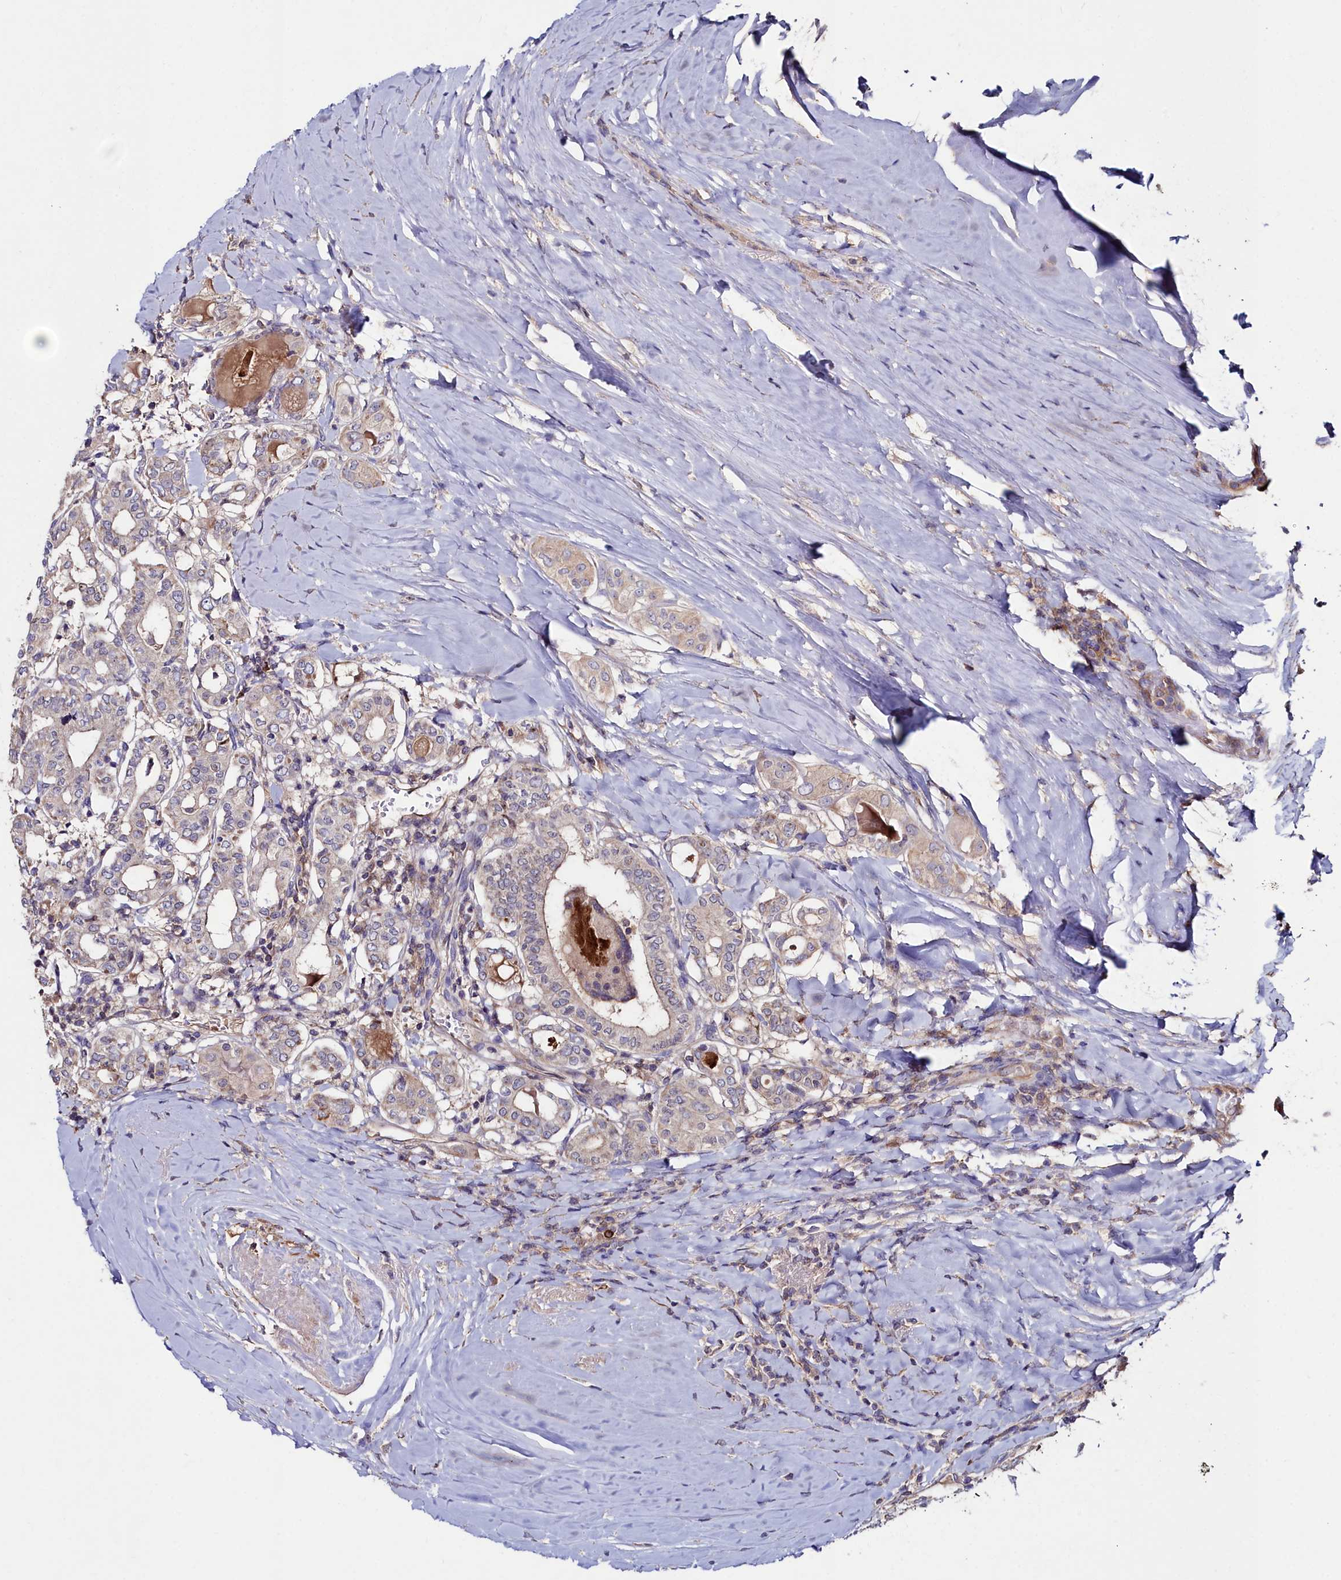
{"staining": {"intensity": "weak", "quantity": "25%-75%", "location": "cytoplasmic/membranous"}, "tissue": "thyroid cancer", "cell_type": "Tumor cells", "image_type": "cancer", "snomed": [{"axis": "morphology", "description": "Papillary adenocarcinoma, NOS"}, {"axis": "topography", "description": "Thyroid gland"}], "caption": "Immunohistochemical staining of human thyroid cancer shows weak cytoplasmic/membranous protein staining in approximately 25%-75% of tumor cells.", "gene": "AMBRA1", "patient": {"sex": "female", "age": 72}}